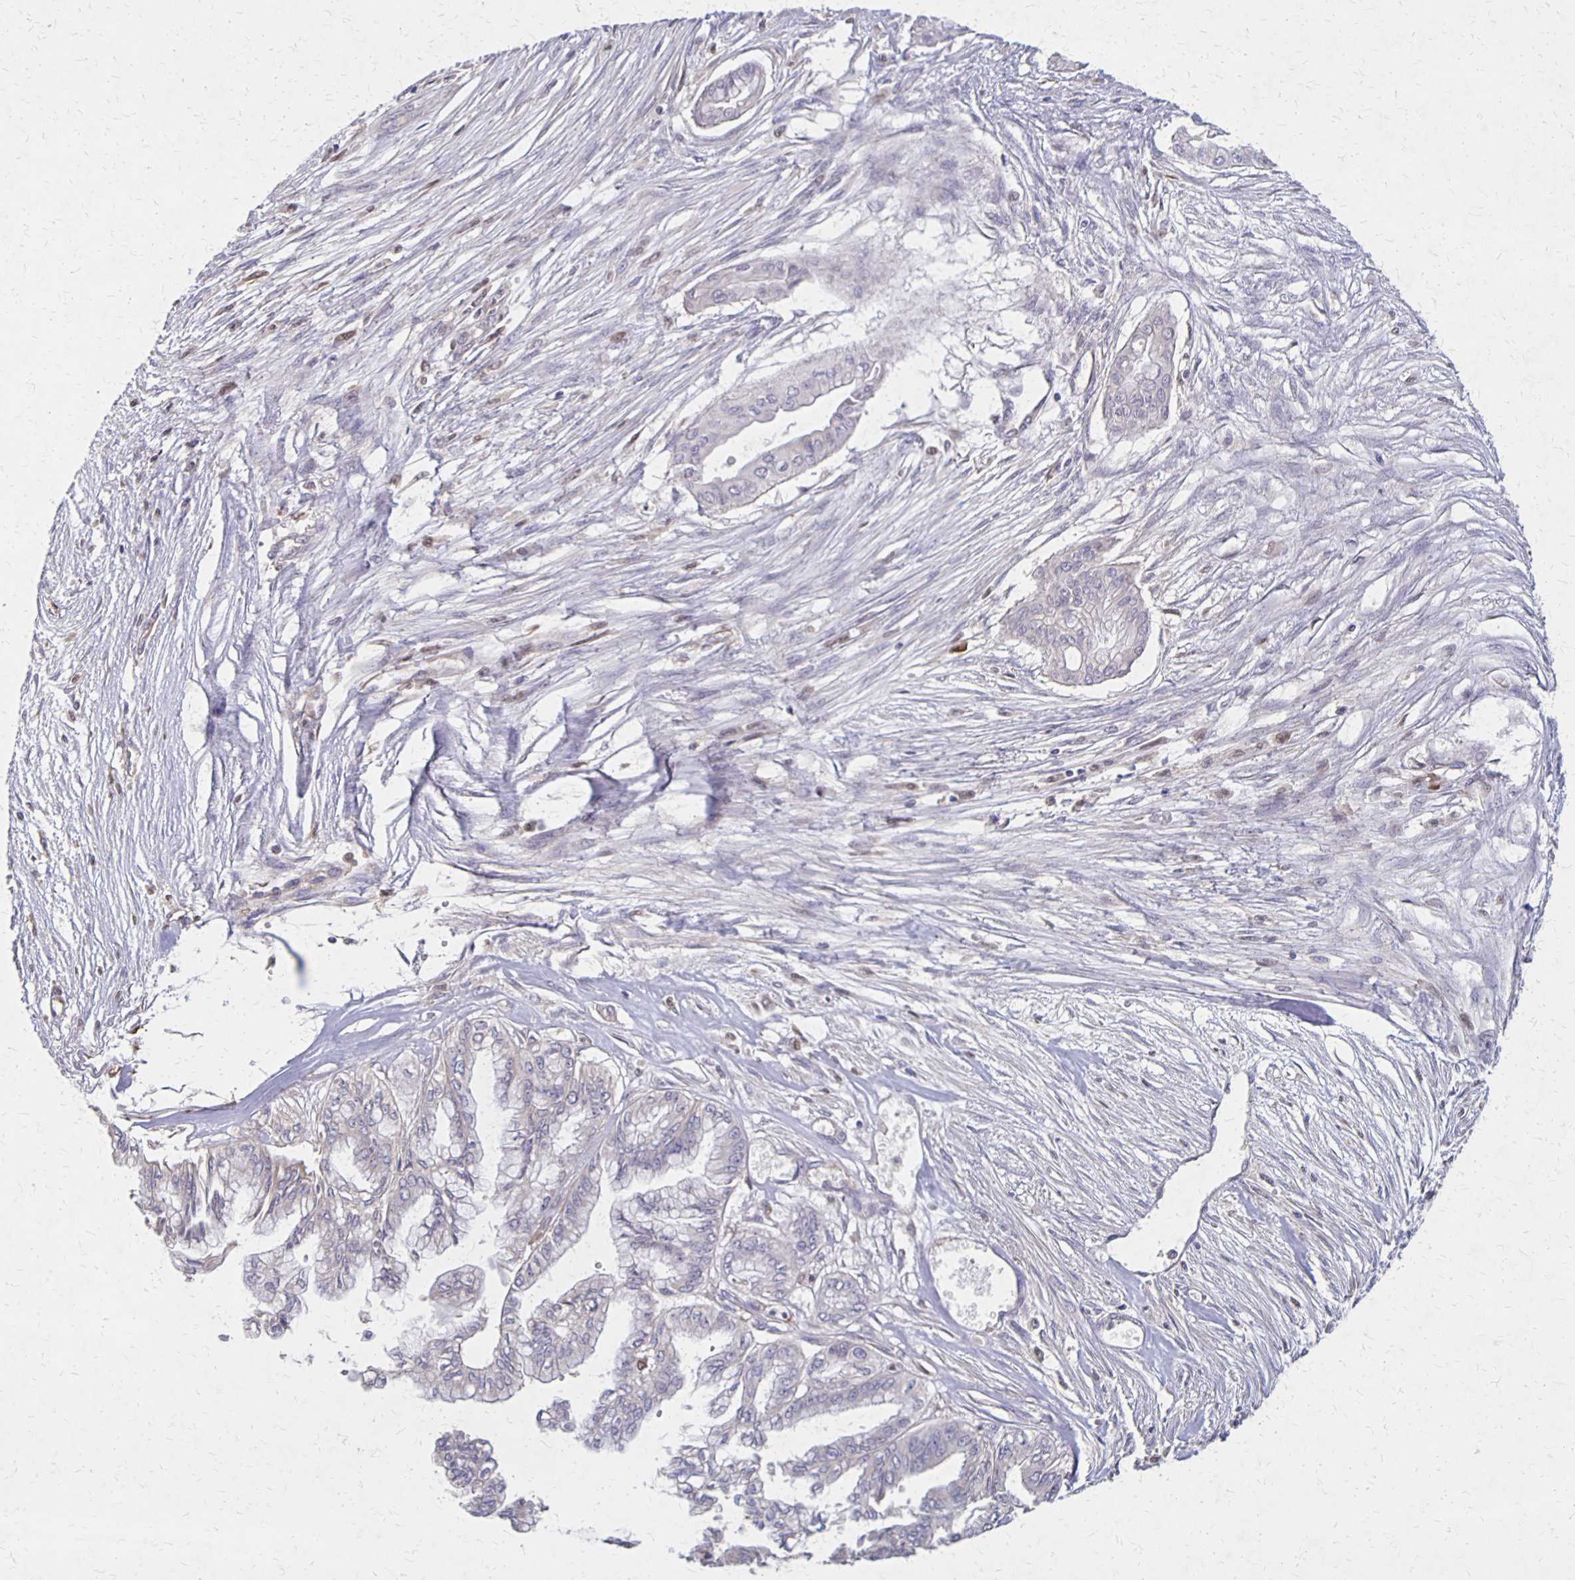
{"staining": {"intensity": "negative", "quantity": "none", "location": "none"}, "tissue": "pancreatic cancer", "cell_type": "Tumor cells", "image_type": "cancer", "snomed": [{"axis": "morphology", "description": "Adenocarcinoma, NOS"}, {"axis": "topography", "description": "Pancreas"}], "caption": "Immunohistochemistry (IHC) micrograph of neoplastic tissue: adenocarcinoma (pancreatic) stained with DAB (3,3'-diaminobenzidine) demonstrates no significant protein positivity in tumor cells.", "gene": "NOG", "patient": {"sex": "female", "age": 68}}